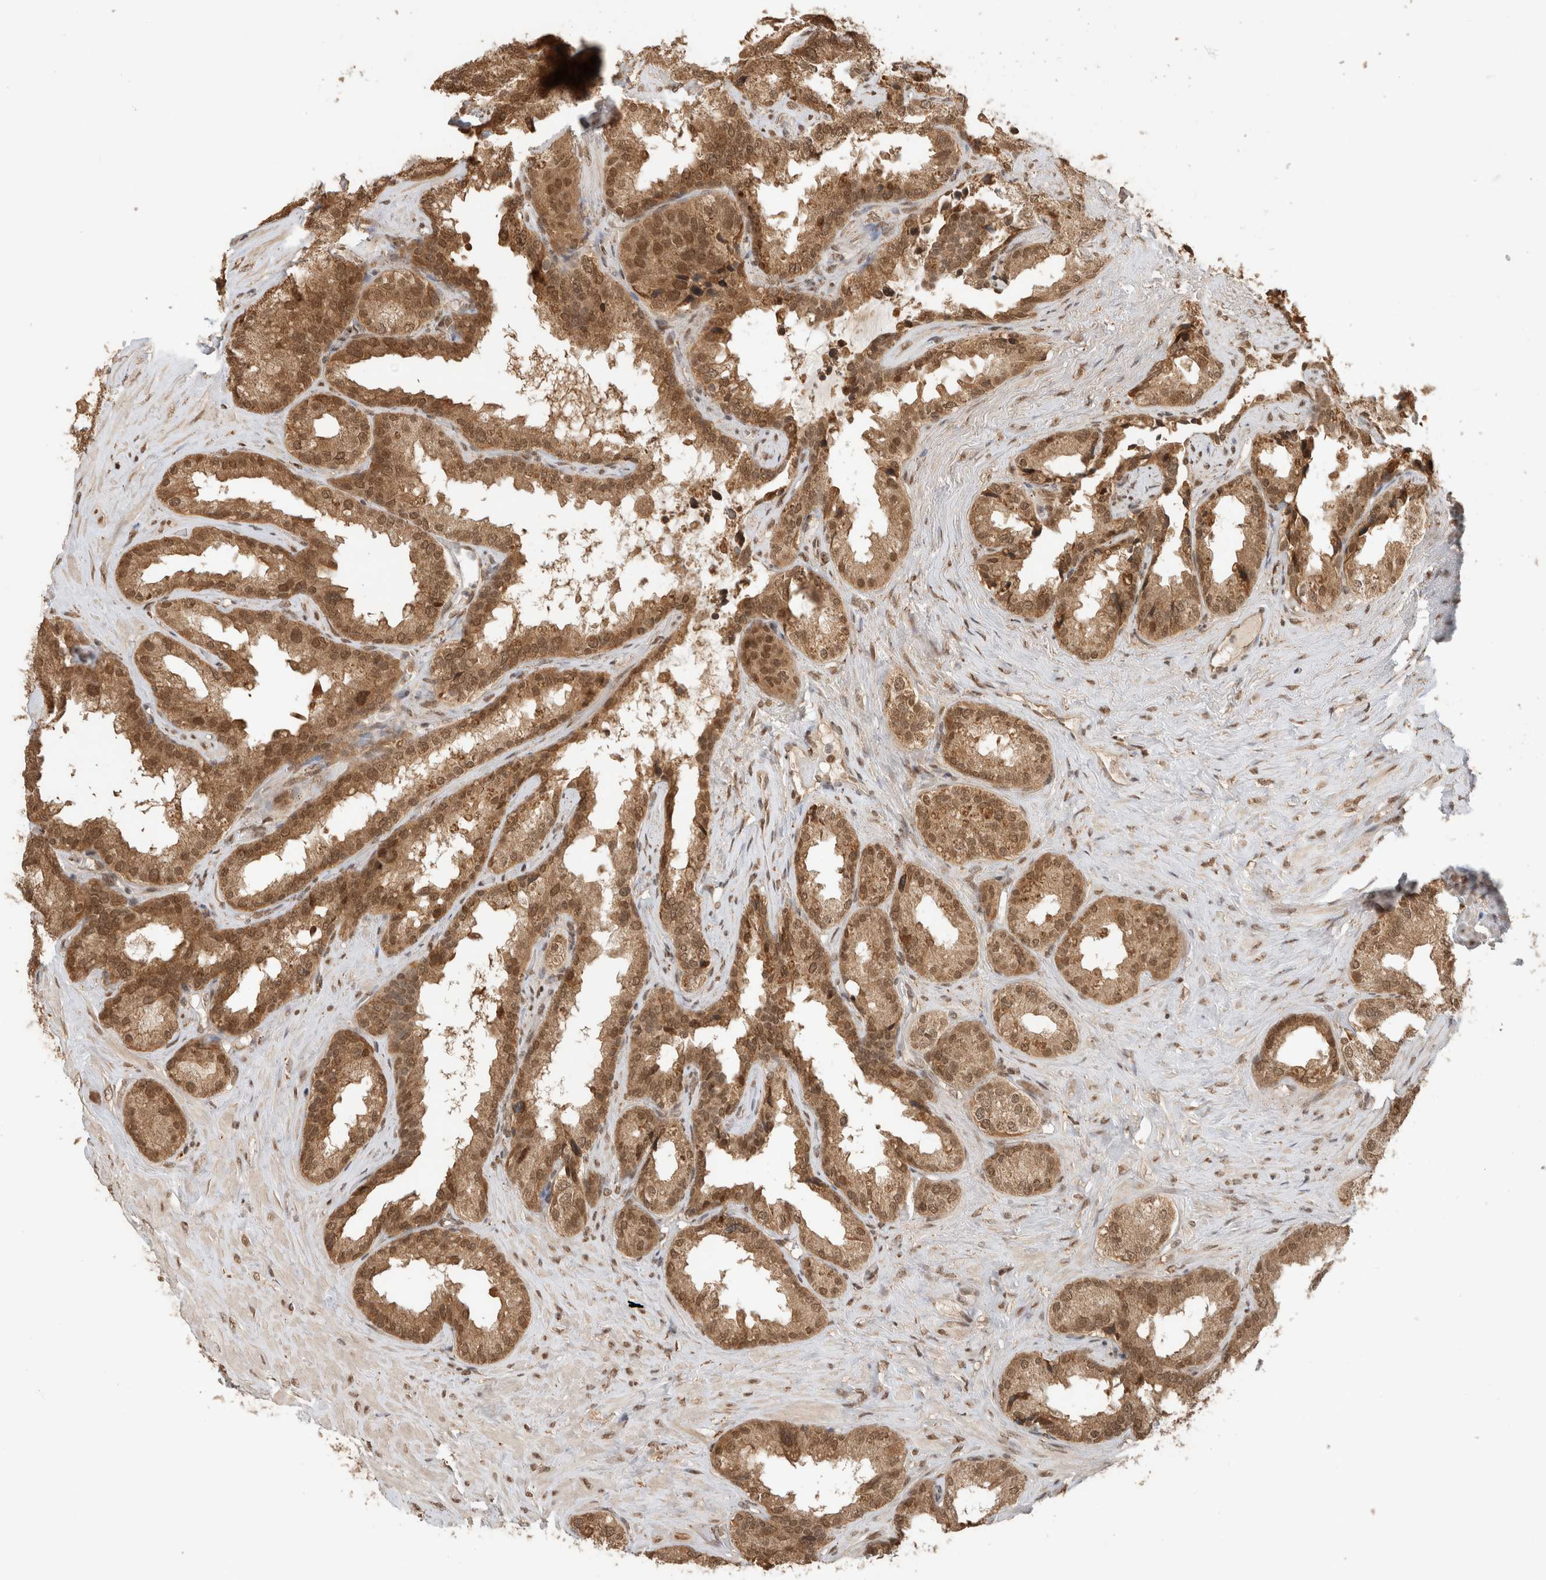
{"staining": {"intensity": "moderate", "quantity": ">75%", "location": "cytoplasmic/membranous,nuclear"}, "tissue": "seminal vesicle", "cell_type": "Glandular cells", "image_type": "normal", "snomed": [{"axis": "morphology", "description": "Normal tissue, NOS"}, {"axis": "topography", "description": "Seminal veicle"}], "caption": "Brown immunohistochemical staining in benign human seminal vesicle displays moderate cytoplasmic/membranous,nuclear positivity in about >75% of glandular cells.", "gene": "C1orf21", "patient": {"sex": "male", "age": 80}}